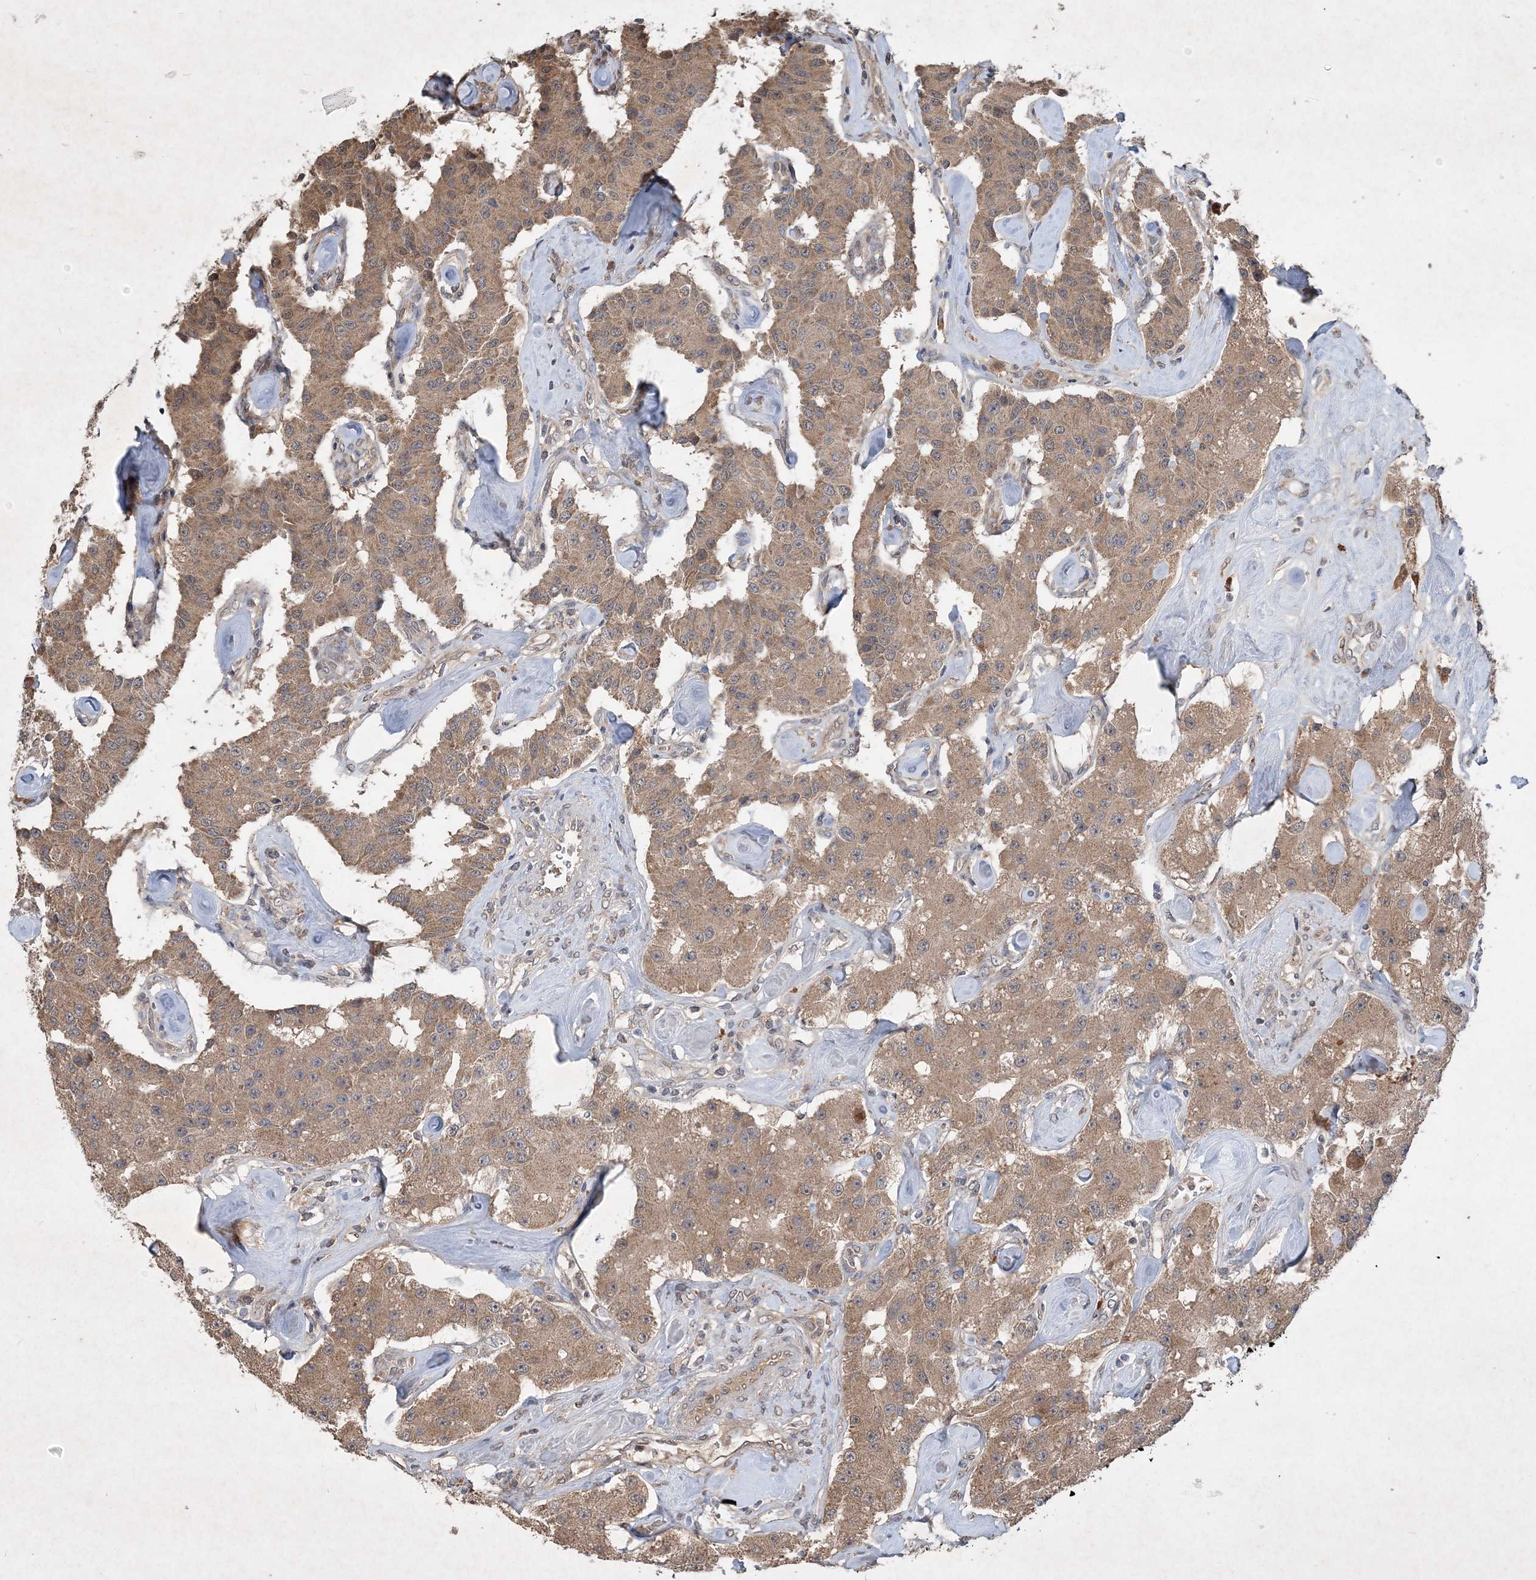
{"staining": {"intensity": "moderate", "quantity": ">75%", "location": "cytoplasmic/membranous"}, "tissue": "carcinoid", "cell_type": "Tumor cells", "image_type": "cancer", "snomed": [{"axis": "morphology", "description": "Carcinoid, malignant, NOS"}, {"axis": "topography", "description": "Pancreas"}], "caption": "The histopathology image exhibits immunohistochemical staining of carcinoid. There is moderate cytoplasmic/membranous expression is present in approximately >75% of tumor cells.", "gene": "AKR7A2", "patient": {"sex": "male", "age": 41}}